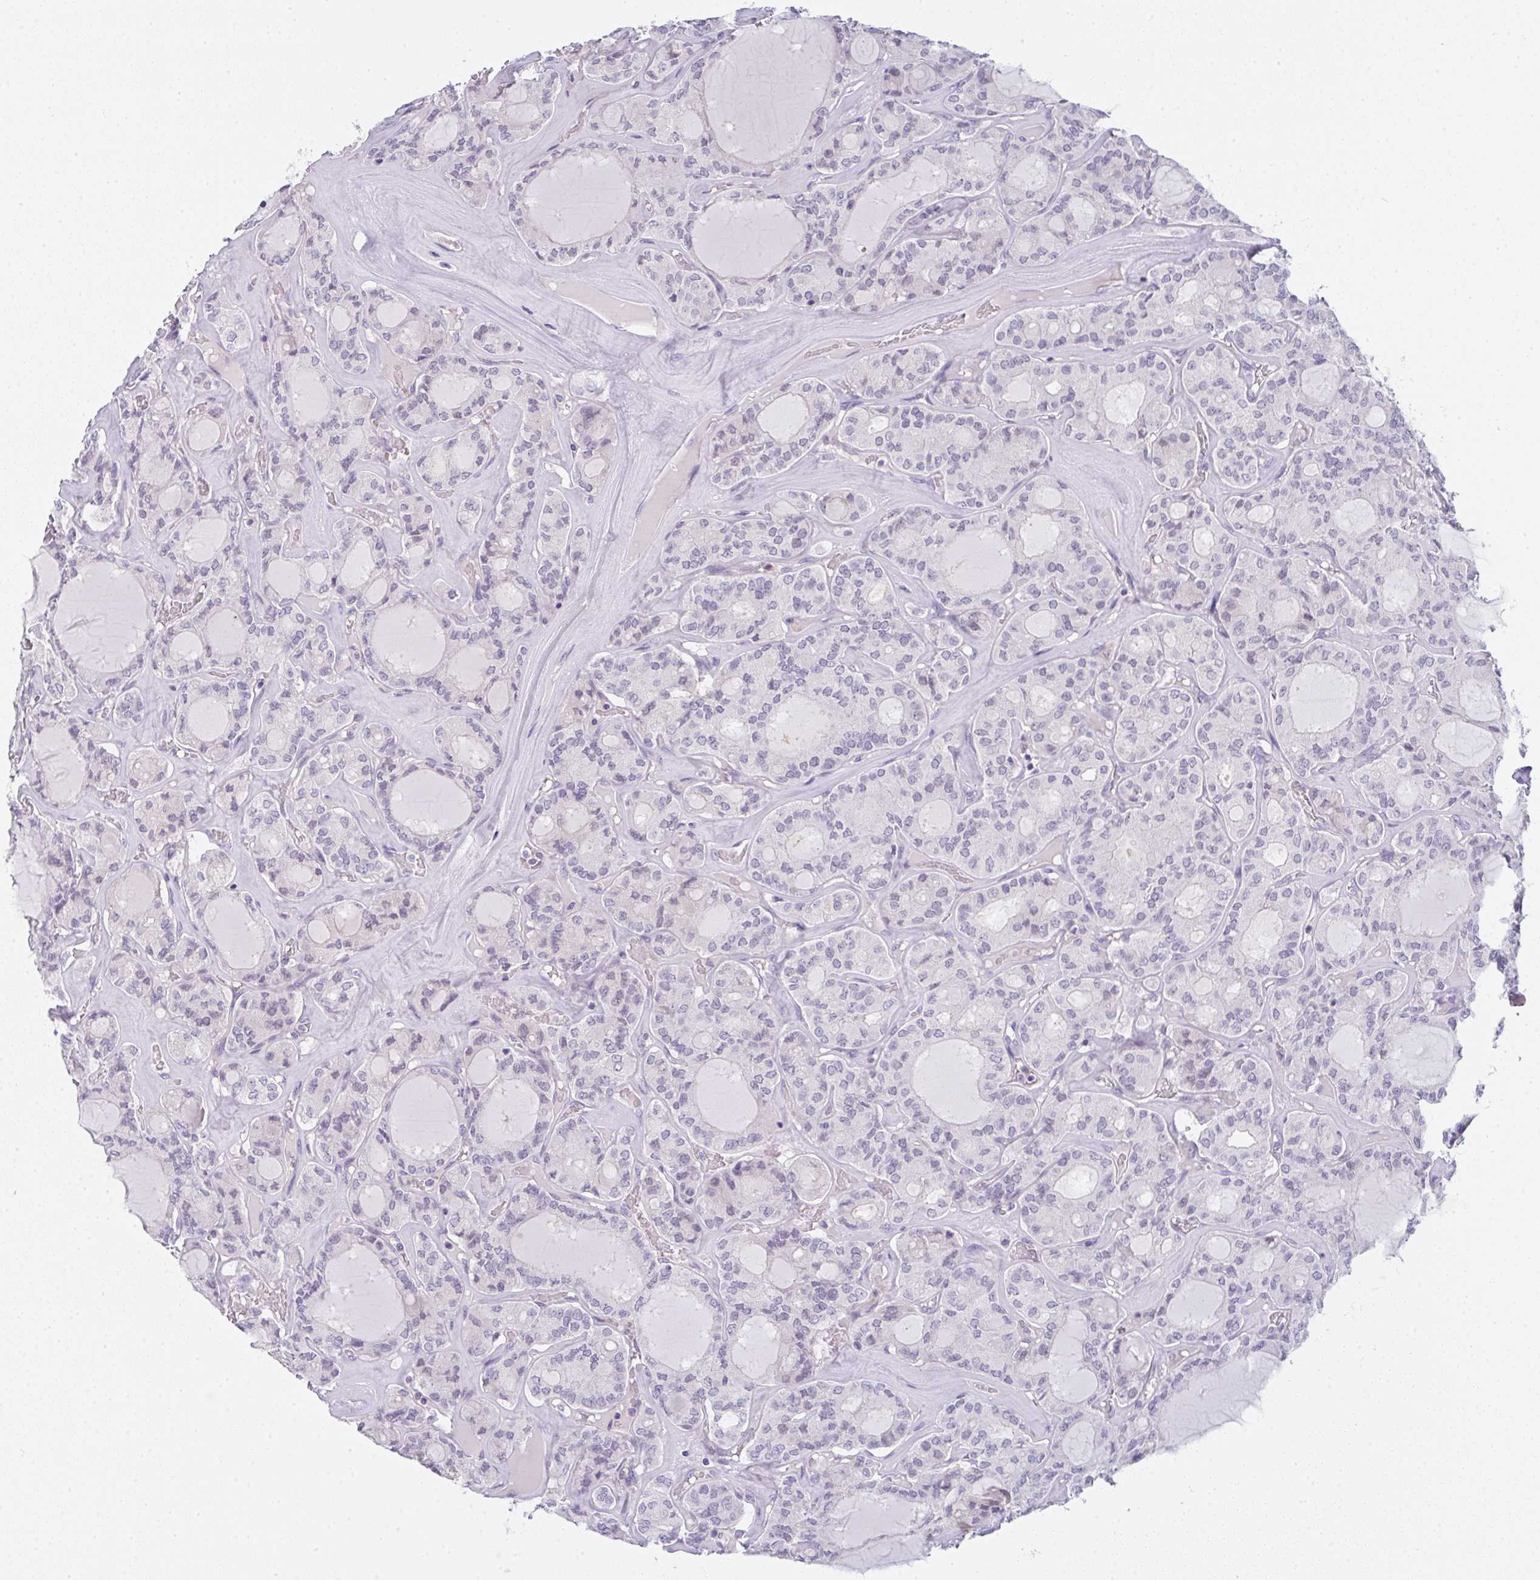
{"staining": {"intensity": "weak", "quantity": "<25%", "location": "nuclear"}, "tissue": "thyroid cancer", "cell_type": "Tumor cells", "image_type": "cancer", "snomed": [{"axis": "morphology", "description": "Papillary adenocarcinoma, NOS"}, {"axis": "topography", "description": "Thyroid gland"}], "caption": "Protein analysis of thyroid cancer (papillary adenocarcinoma) reveals no significant positivity in tumor cells. (Stains: DAB immunohistochemistry (IHC) with hematoxylin counter stain, Microscopy: brightfield microscopy at high magnification).", "gene": "CACNA1S", "patient": {"sex": "male", "age": 87}}